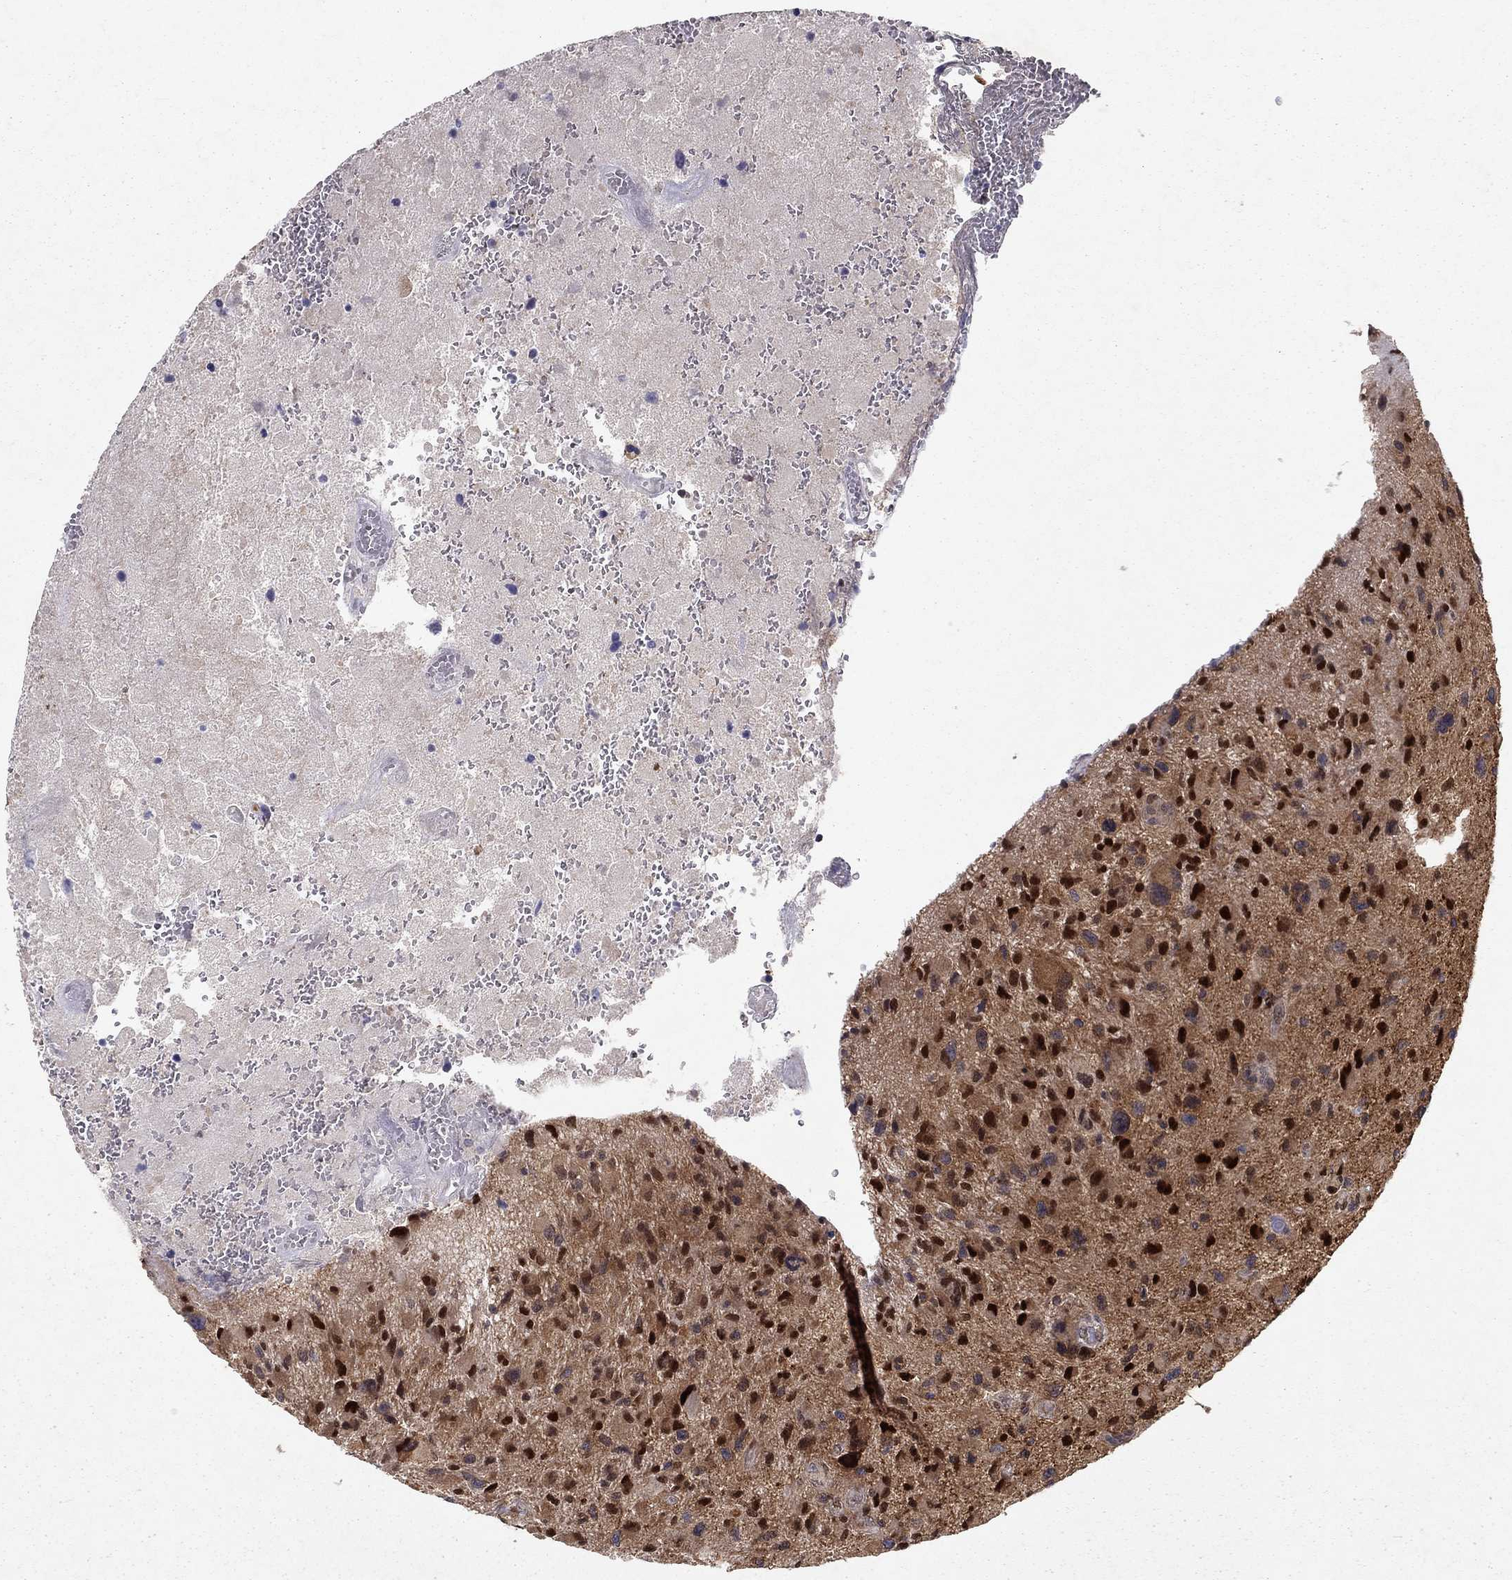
{"staining": {"intensity": "strong", "quantity": ">75%", "location": "nuclear"}, "tissue": "glioma", "cell_type": "Tumor cells", "image_type": "cancer", "snomed": [{"axis": "morphology", "description": "Glioma, malignant, NOS"}, {"axis": "morphology", "description": "Glioma, malignant, High grade"}, {"axis": "topography", "description": "Brain"}], "caption": "Immunohistochemistry (DAB (3,3'-diaminobenzidine)) staining of human glioma displays strong nuclear protein staining in about >75% of tumor cells. (DAB = brown stain, brightfield microscopy at high magnification).", "gene": "CRTC1", "patient": {"sex": "female", "age": 71}}